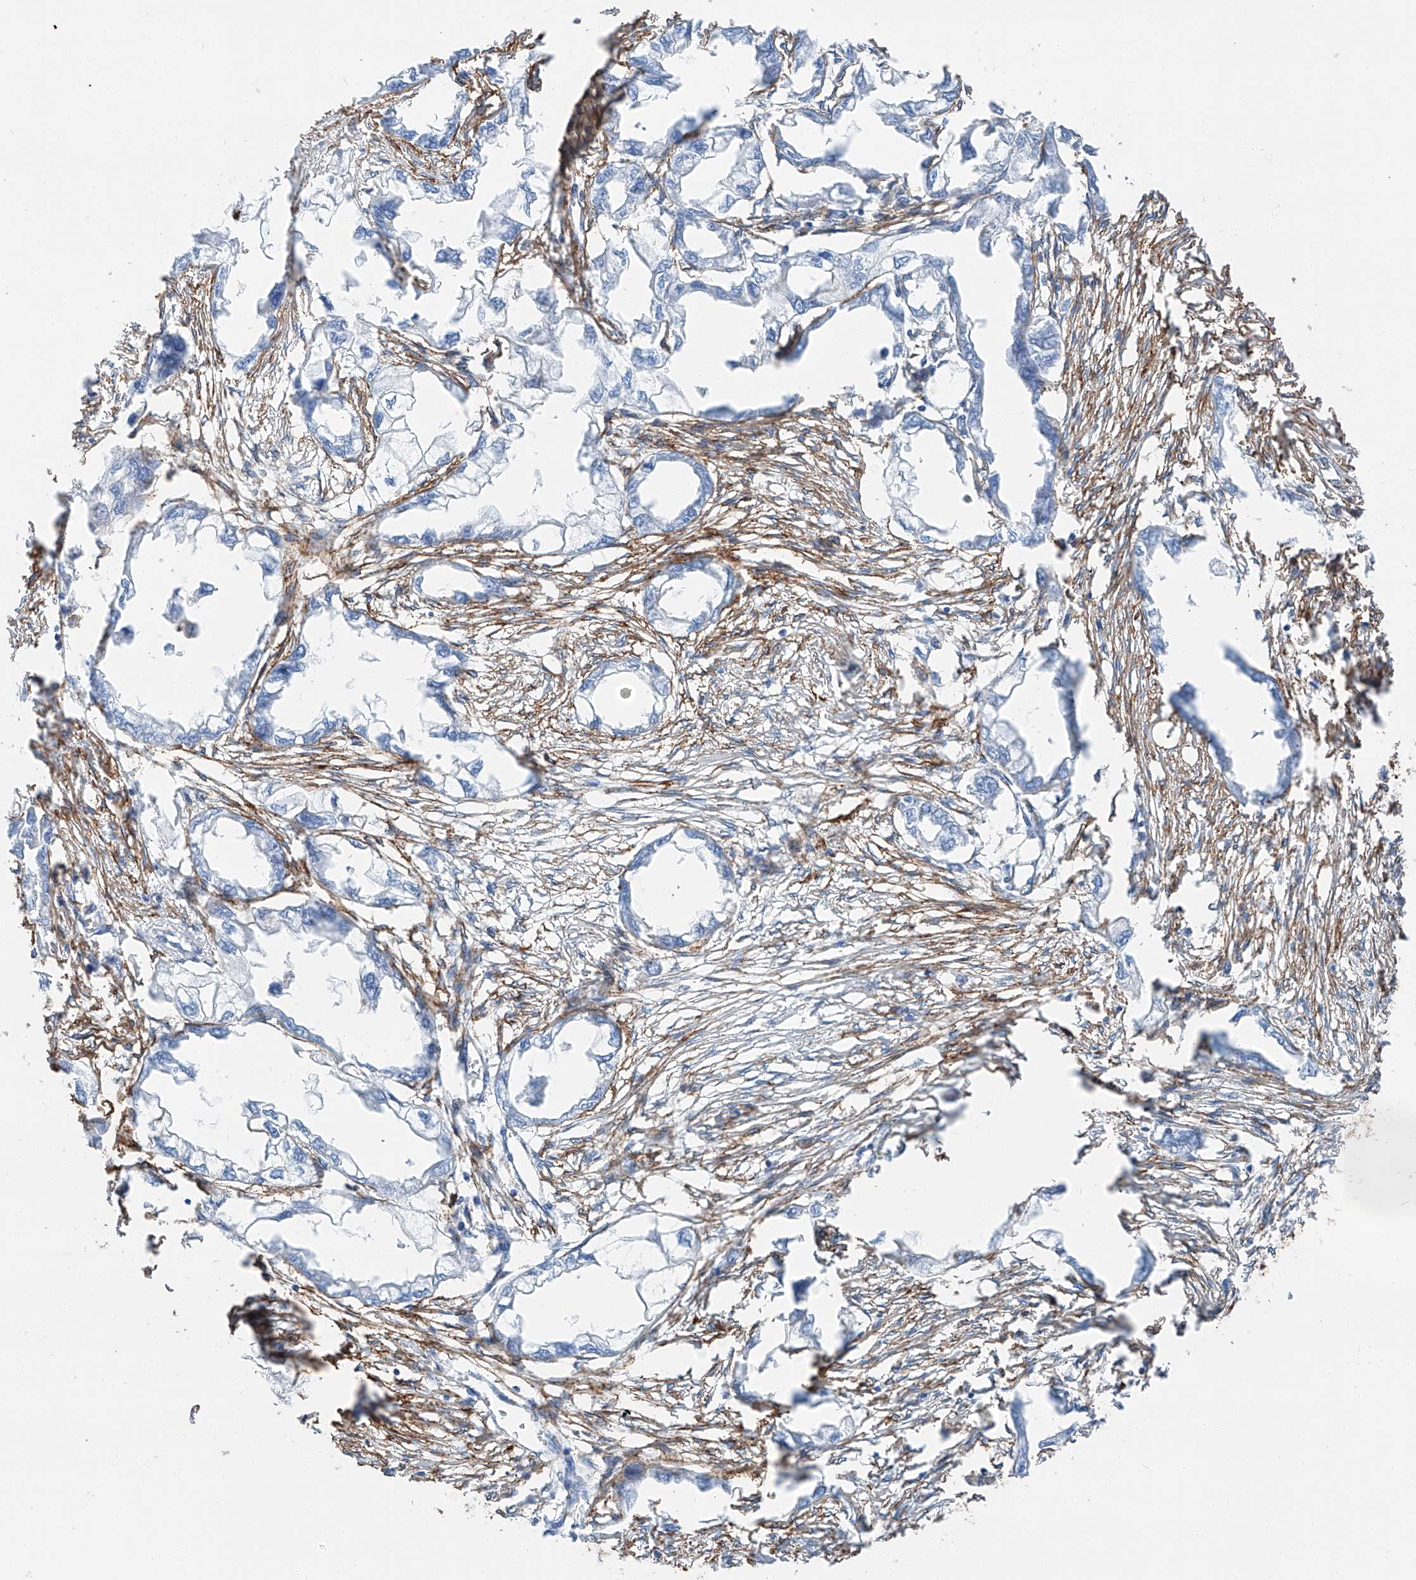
{"staining": {"intensity": "negative", "quantity": "none", "location": "none"}, "tissue": "endometrial cancer", "cell_type": "Tumor cells", "image_type": "cancer", "snomed": [{"axis": "morphology", "description": "Adenocarcinoma, NOS"}, {"axis": "morphology", "description": "Adenocarcinoma, metastatic, NOS"}, {"axis": "topography", "description": "Adipose tissue"}, {"axis": "topography", "description": "Endometrium"}], "caption": "This is an immunohistochemistry (IHC) photomicrograph of human metastatic adenocarcinoma (endometrial). There is no expression in tumor cells.", "gene": "ZNF804A", "patient": {"sex": "female", "age": 67}}